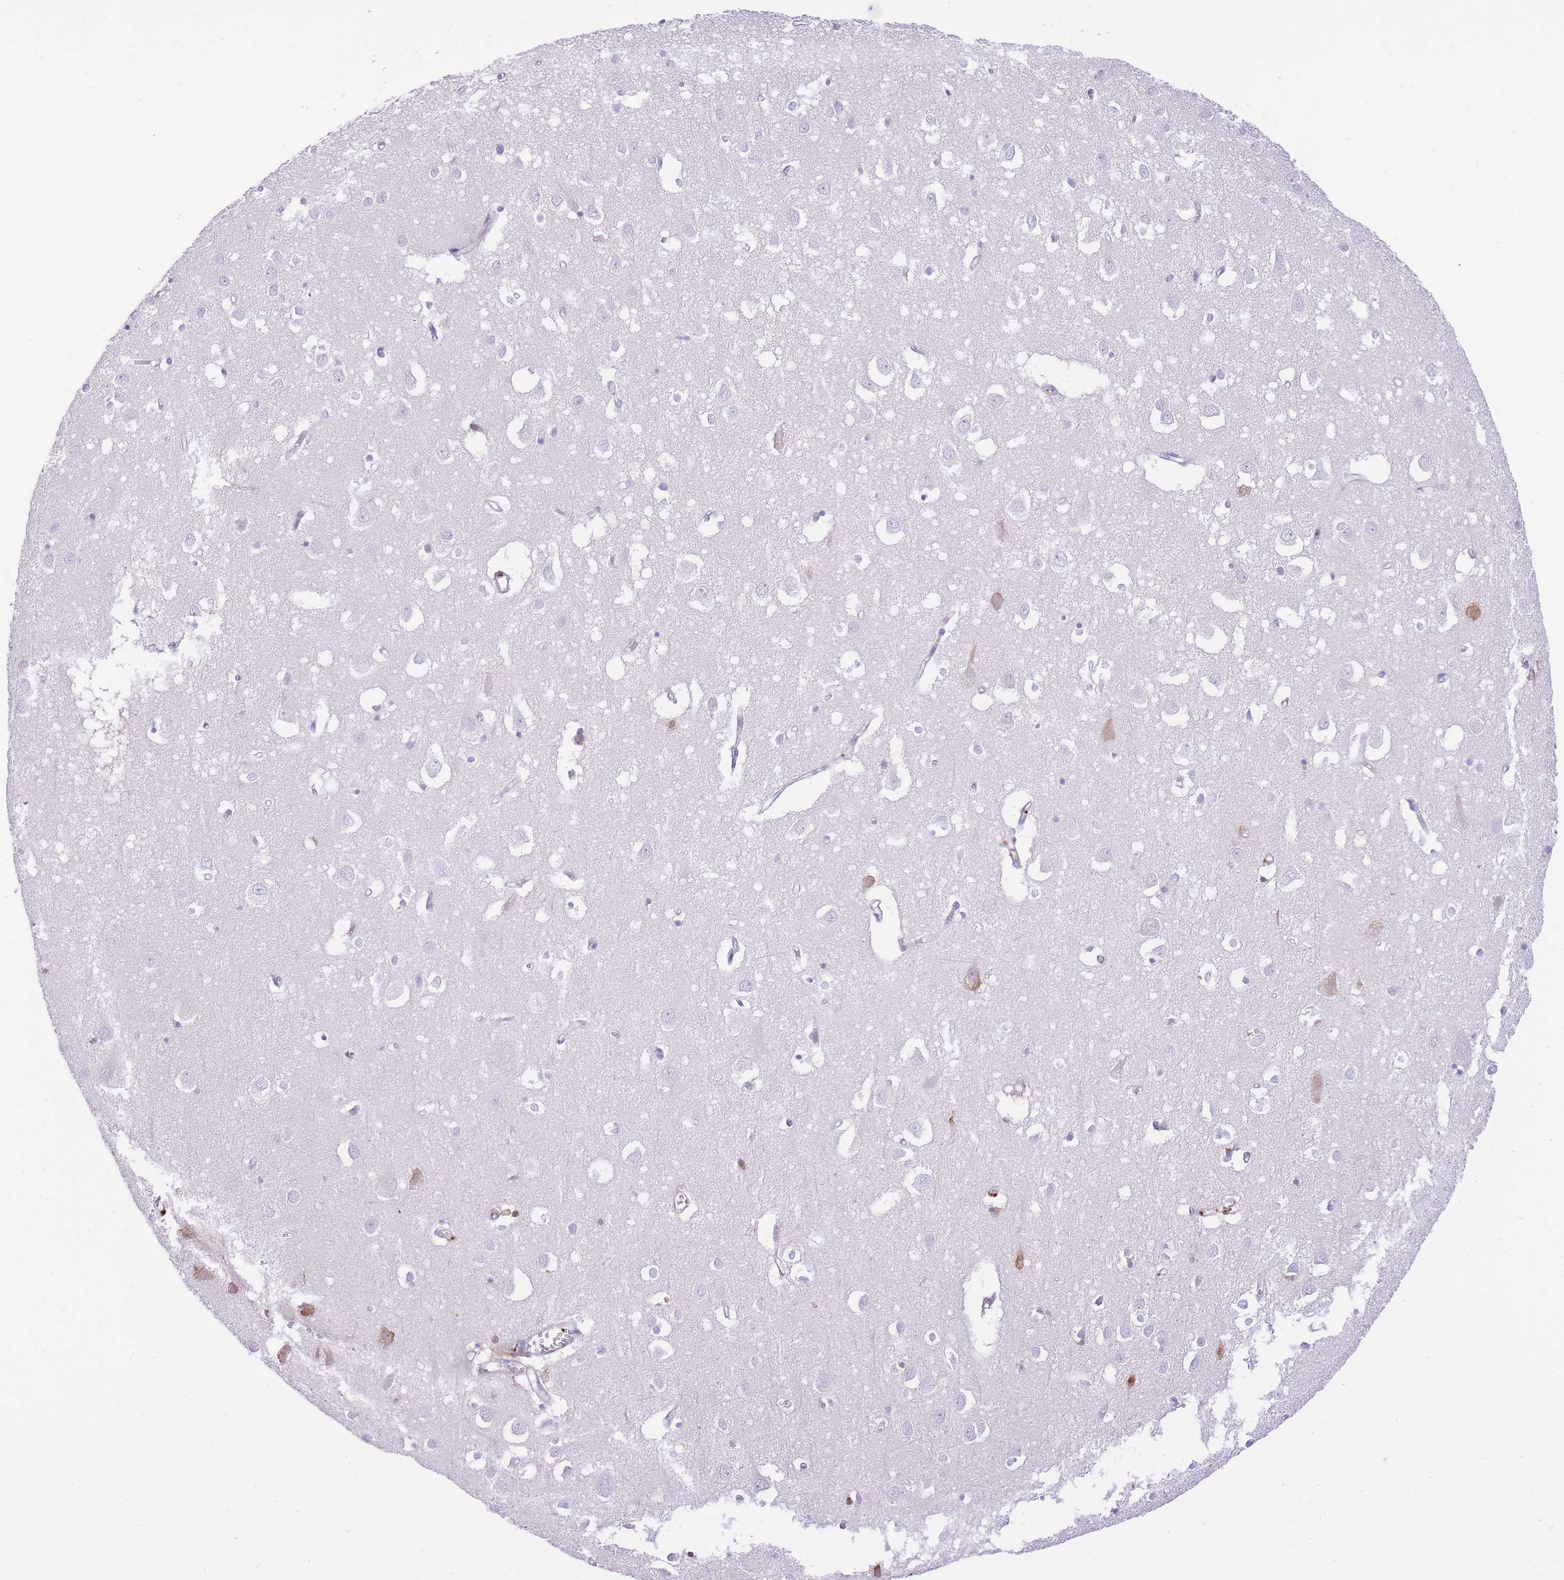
{"staining": {"intensity": "negative", "quantity": "none", "location": "none"}, "tissue": "cerebral cortex", "cell_type": "Endothelial cells", "image_type": "normal", "snomed": [{"axis": "morphology", "description": "Normal tissue, NOS"}, {"axis": "topography", "description": "Cerebral cortex"}], "caption": "Immunohistochemistry micrograph of normal cerebral cortex: human cerebral cortex stained with DAB exhibits no significant protein positivity in endothelial cells. The staining is performed using DAB (3,3'-diaminobenzidine) brown chromogen with nuclei counter-stained in using hematoxylin.", "gene": "HRG", "patient": {"sex": "male", "age": 70}}